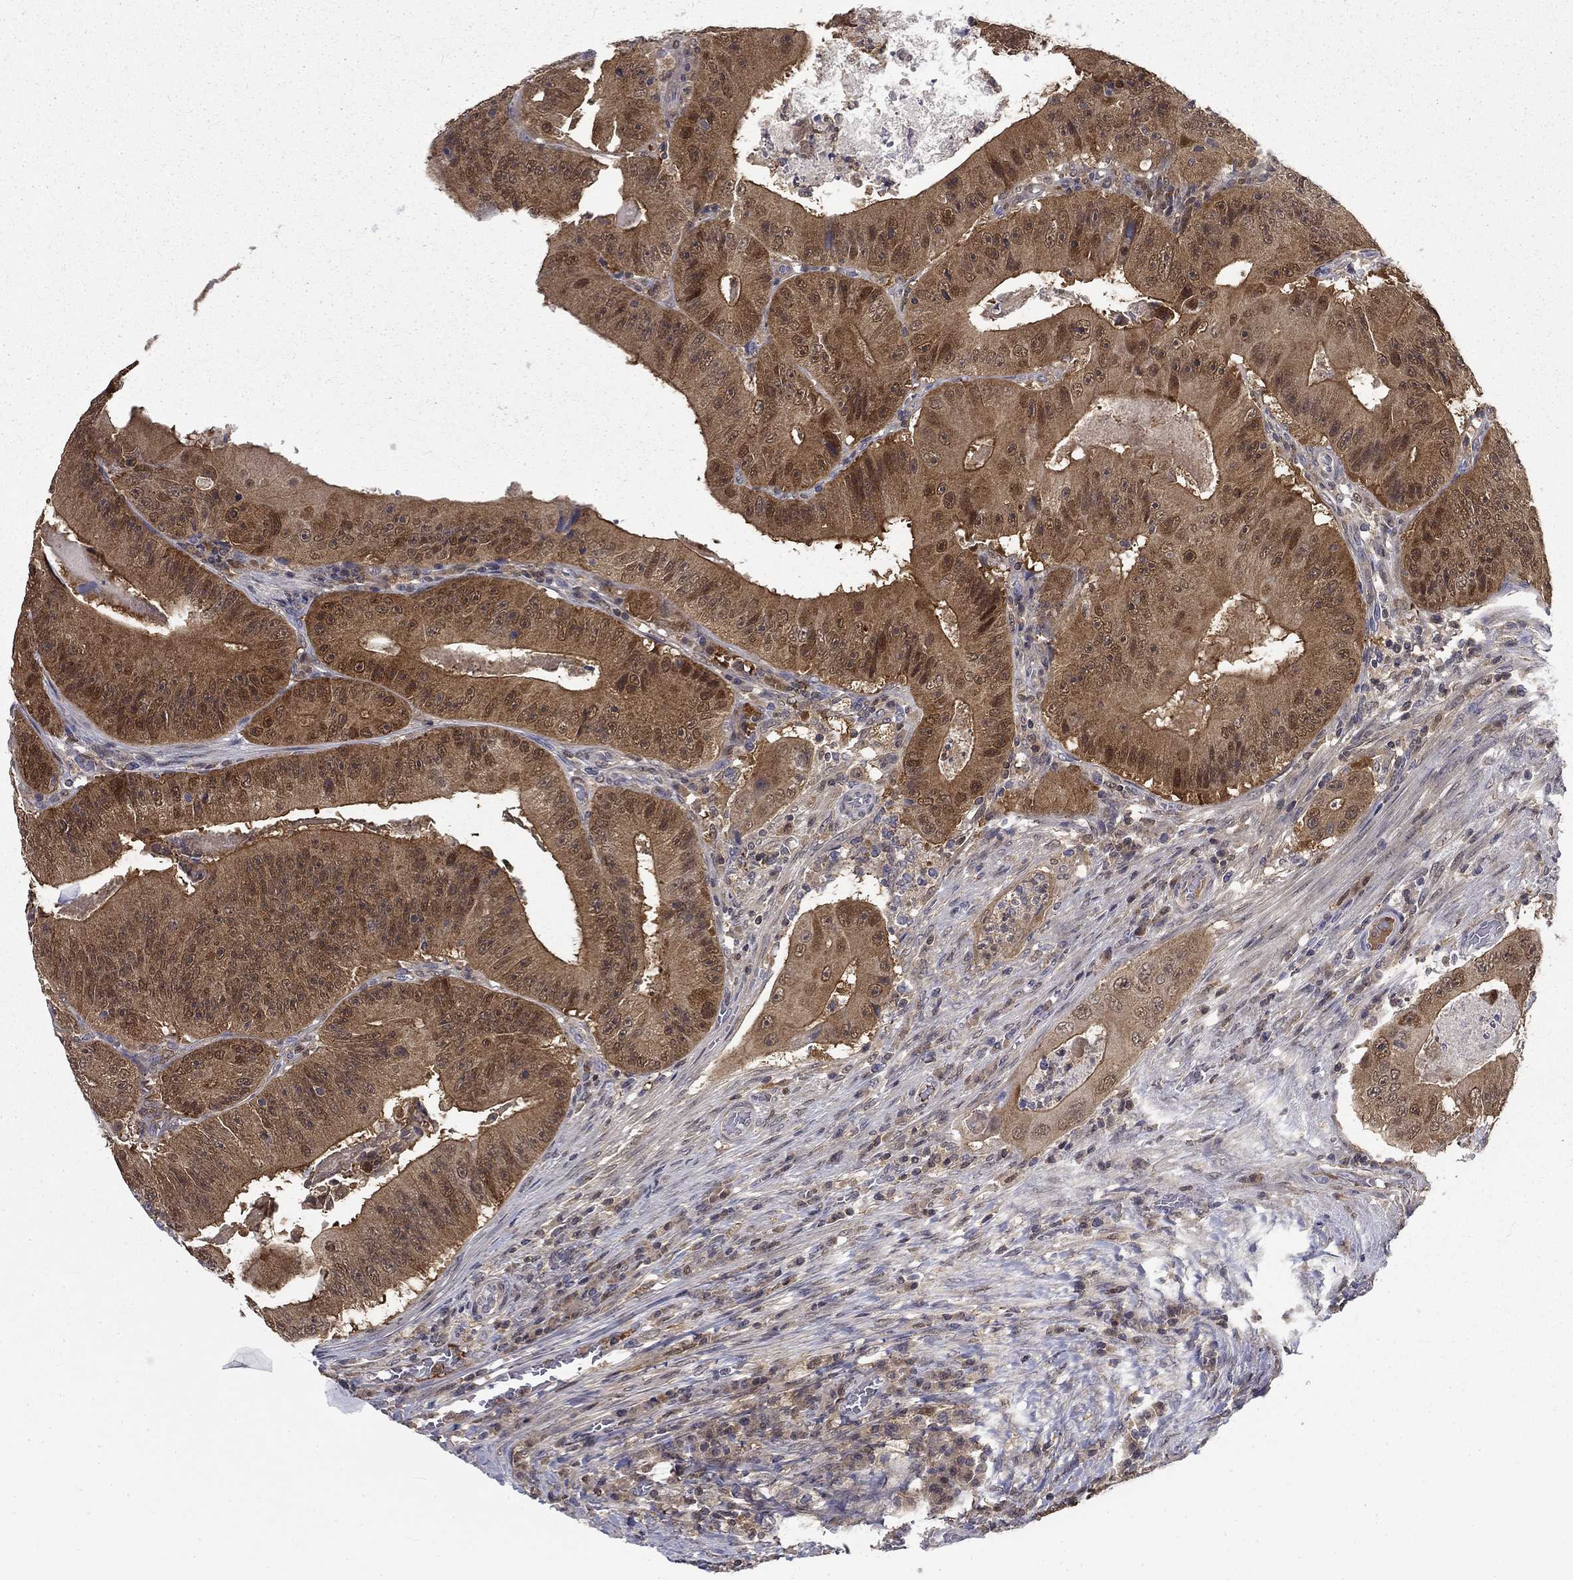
{"staining": {"intensity": "moderate", "quantity": ">75%", "location": "cytoplasmic/membranous"}, "tissue": "colorectal cancer", "cell_type": "Tumor cells", "image_type": "cancer", "snomed": [{"axis": "morphology", "description": "Adenocarcinoma, NOS"}, {"axis": "topography", "description": "Colon"}], "caption": "Immunohistochemistry histopathology image of colorectal cancer stained for a protein (brown), which reveals medium levels of moderate cytoplasmic/membranous staining in approximately >75% of tumor cells.", "gene": "NIT2", "patient": {"sex": "female", "age": 86}}